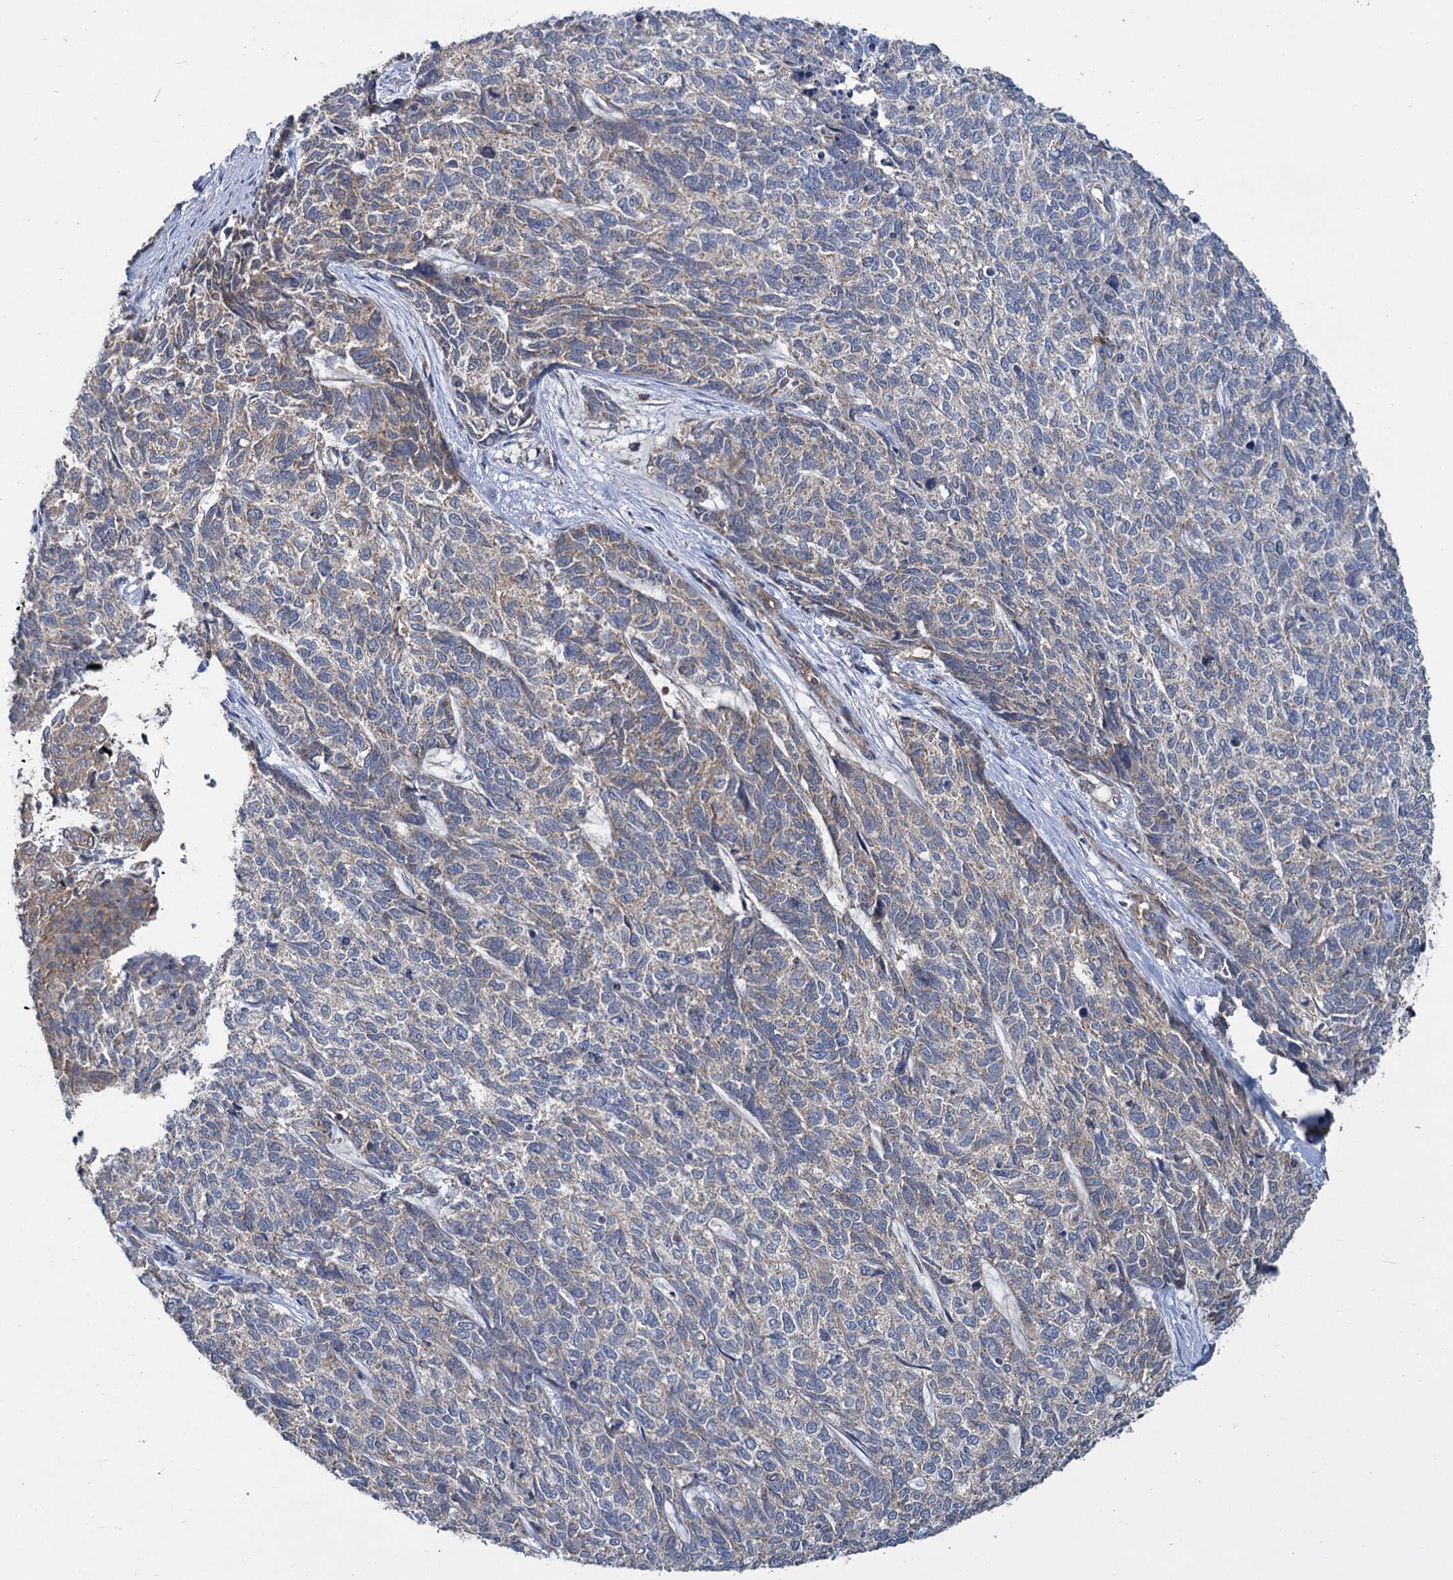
{"staining": {"intensity": "negative", "quantity": "none", "location": "none"}, "tissue": "cervical cancer", "cell_type": "Tumor cells", "image_type": "cancer", "snomed": [{"axis": "morphology", "description": "Squamous cell carcinoma, NOS"}, {"axis": "topography", "description": "Cervix"}], "caption": "Immunohistochemistry of human squamous cell carcinoma (cervical) shows no staining in tumor cells.", "gene": "DYNC2H1", "patient": {"sex": "female", "age": 63}}